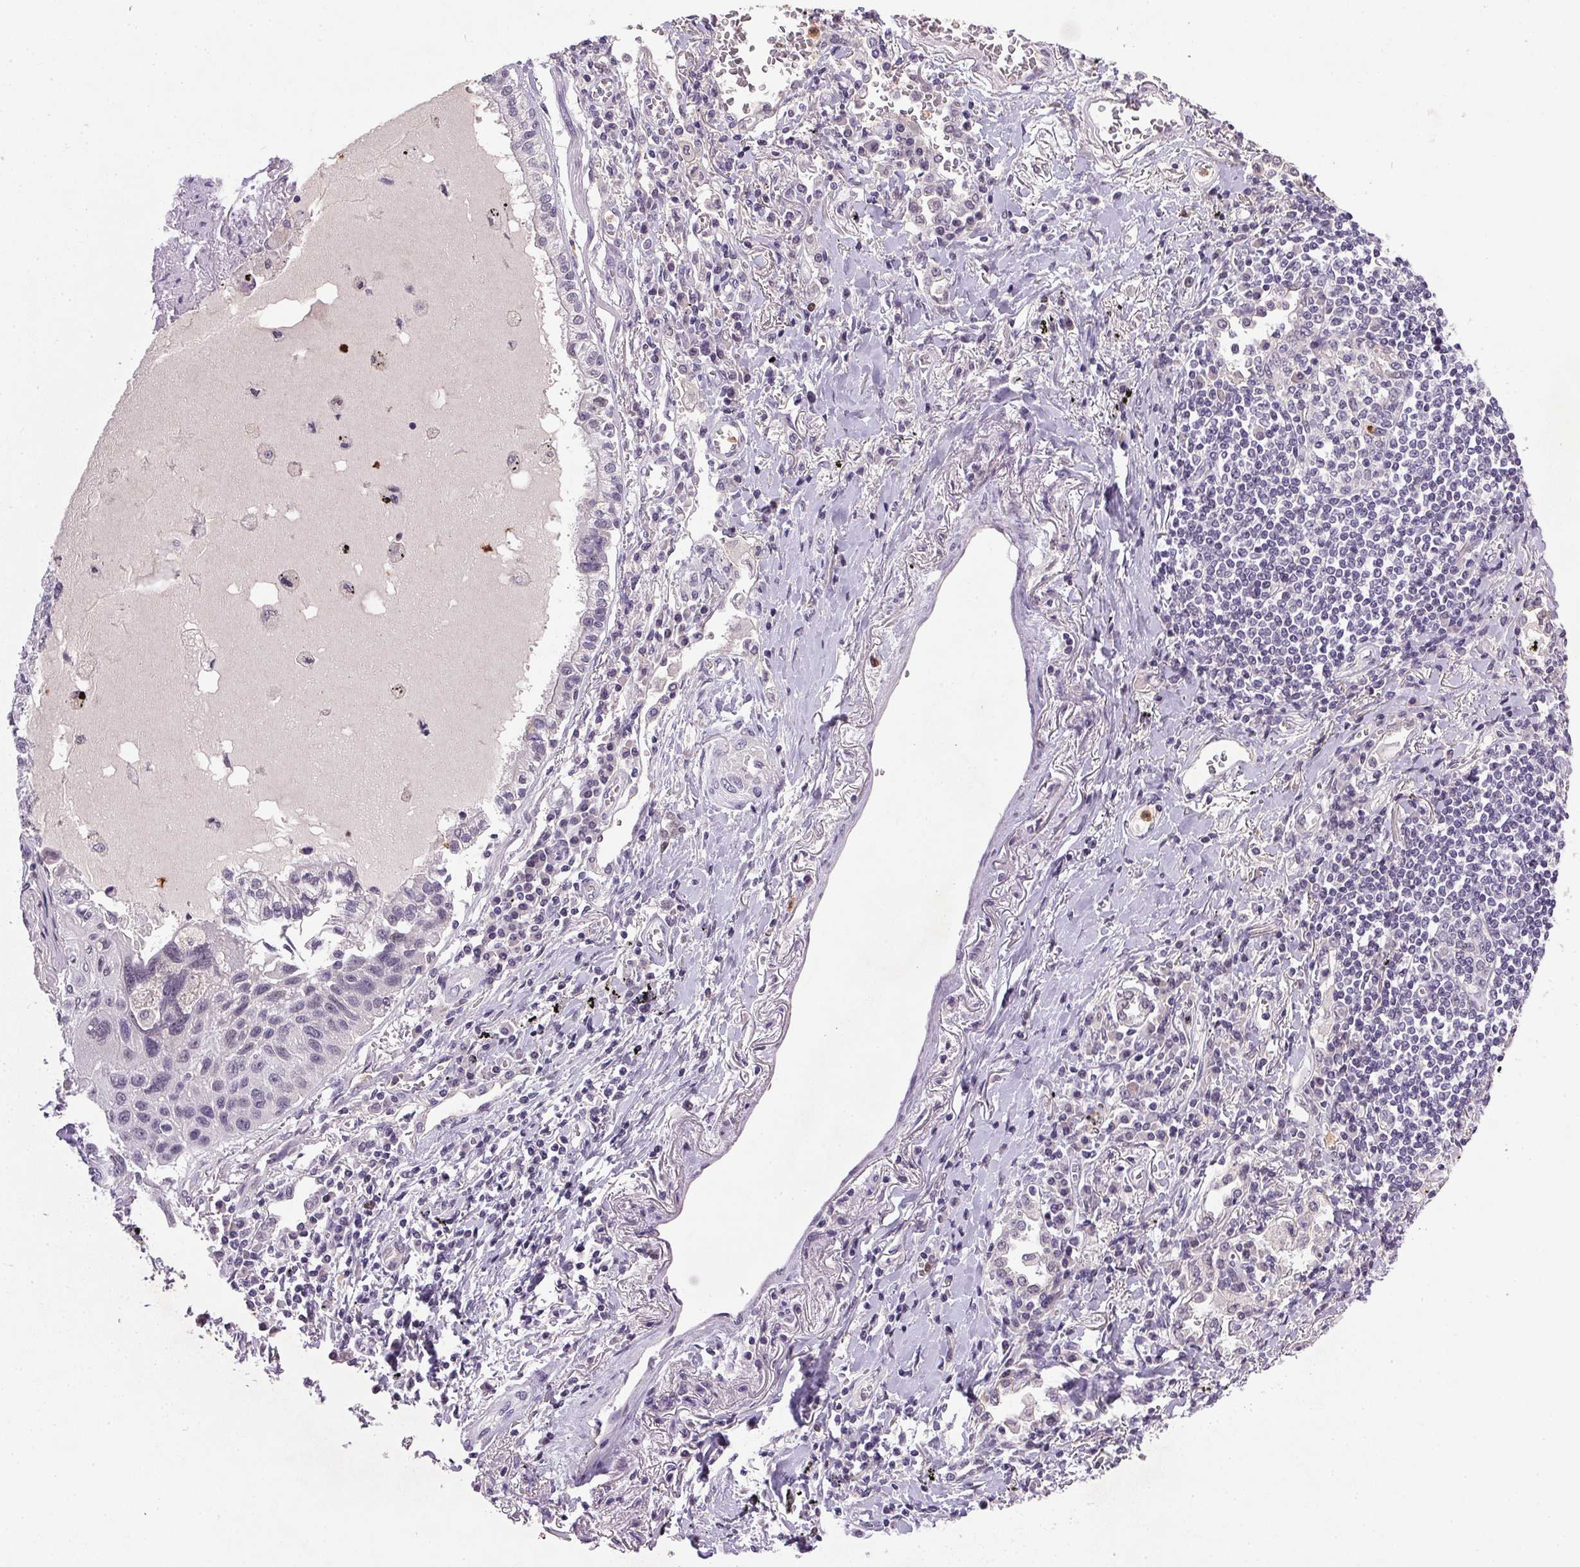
{"staining": {"intensity": "negative", "quantity": "none", "location": "none"}, "tissue": "lung cancer", "cell_type": "Tumor cells", "image_type": "cancer", "snomed": [{"axis": "morphology", "description": "Squamous cell carcinoma, NOS"}, {"axis": "topography", "description": "Lung"}], "caption": "There is no significant staining in tumor cells of lung squamous cell carcinoma.", "gene": "TRDN", "patient": {"sex": "male", "age": 78}}